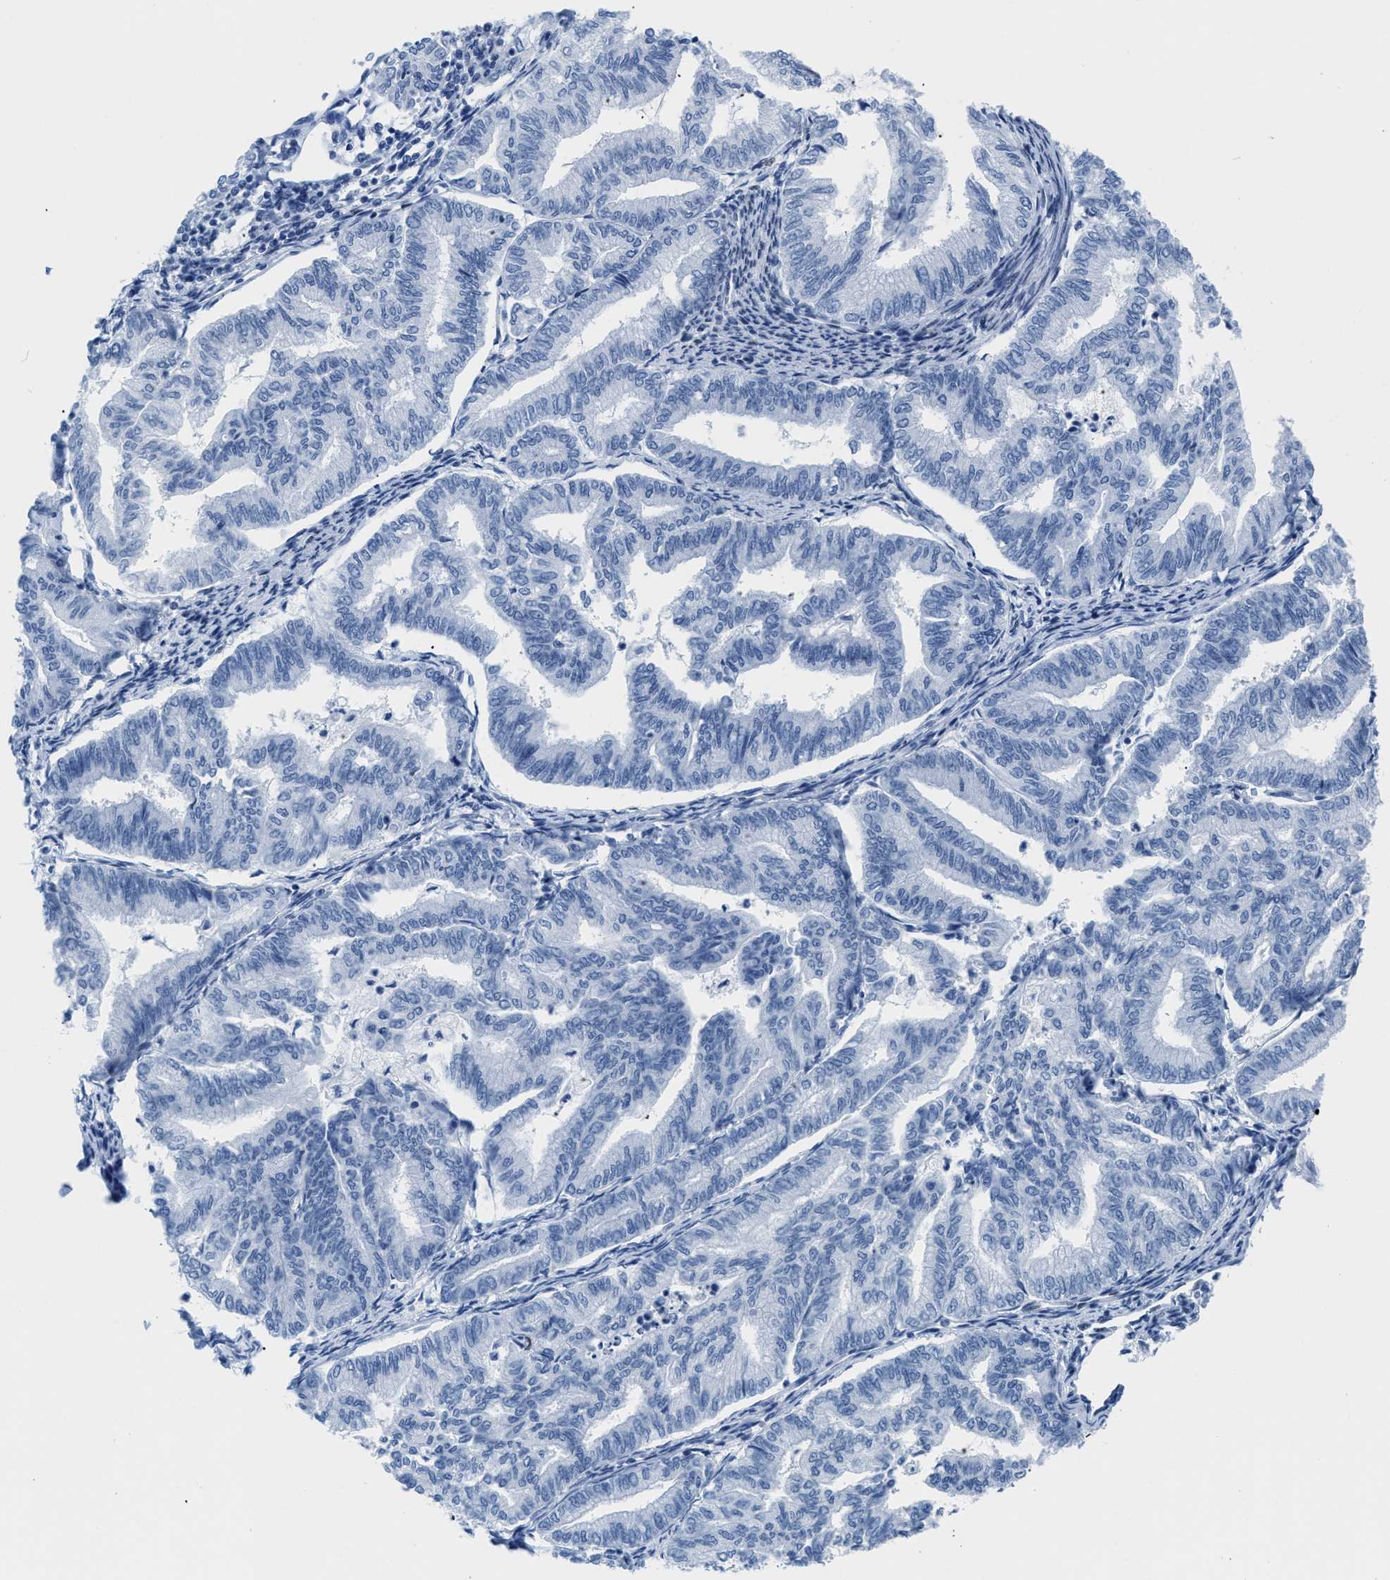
{"staining": {"intensity": "negative", "quantity": "none", "location": "none"}, "tissue": "endometrial cancer", "cell_type": "Tumor cells", "image_type": "cancer", "snomed": [{"axis": "morphology", "description": "Adenocarcinoma, NOS"}, {"axis": "topography", "description": "Endometrium"}], "caption": "Tumor cells are negative for brown protein staining in endometrial adenocarcinoma.", "gene": "CTBP1", "patient": {"sex": "female", "age": 79}}